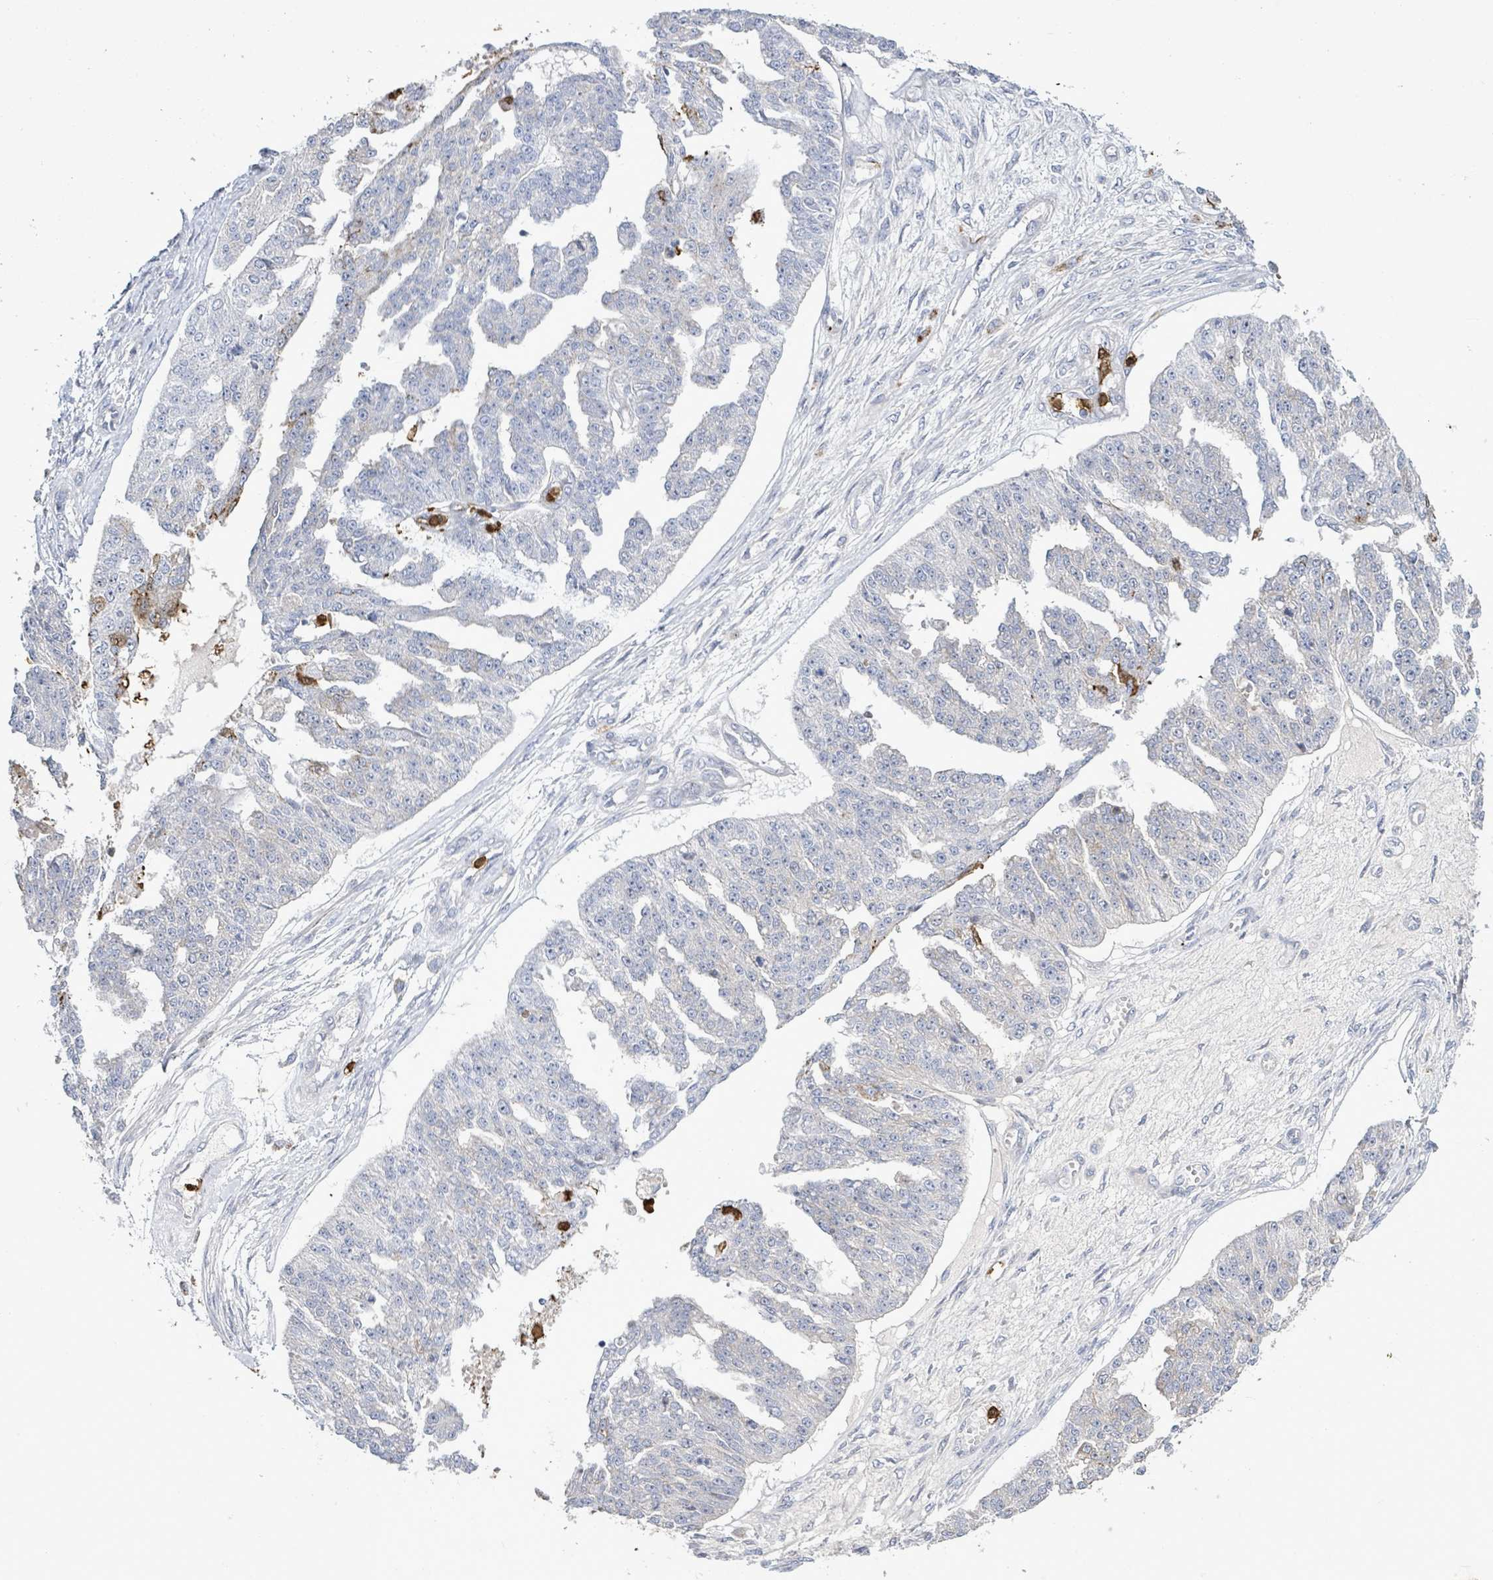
{"staining": {"intensity": "negative", "quantity": "none", "location": "none"}, "tissue": "ovarian cancer", "cell_type": "Tumor cells", "image_type": "cancer", "snomed": [{"axis": "morphology", "description": "Cystadenocarcinoma, serous, NOS"}, {"axis": "topography", "description": "Ovary"}], "caption": "The image displays no significant positivity in tumor cells of ovarian serous cystadenocarcinoma.", "gene": "FAM210A", "patient": {"sex": "female", "age": 58}}